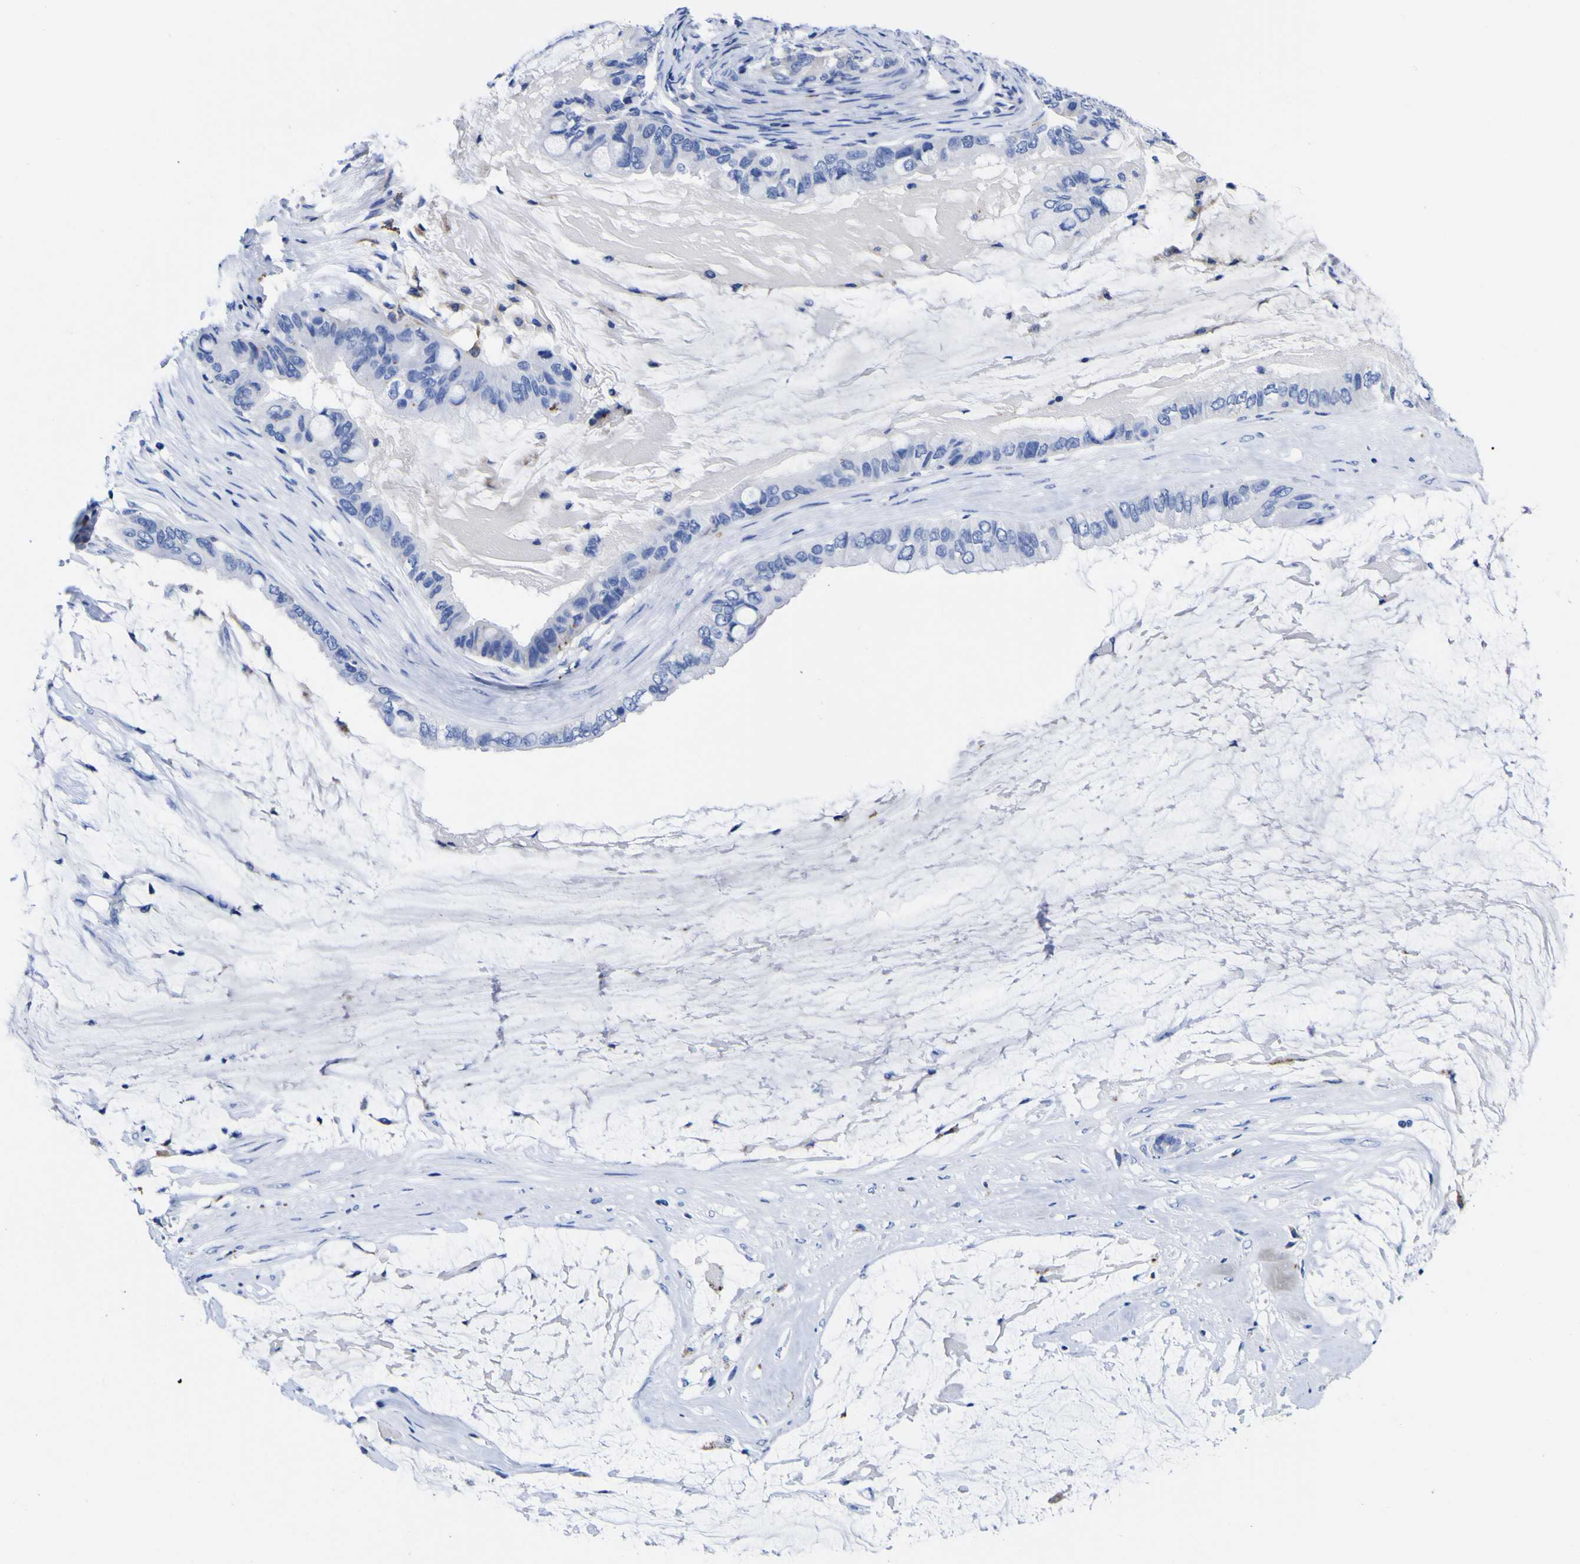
{"staining": {"intensity": "negative", "quantity": "none", "location": "none"}, "tissue": "ovarian cancer", "cell_type": "Tumor cells", "image_type": "cancer", "snomed": [{"axis": "morphology", "description": "Cystadenocarcinoma, mucinous, NOS"}, {"axis": "topography", "description": "Ovary"}], "caption": "DAB immunohistochemical staining of ovarian cancer (mucinous cystadenocarcinoma) displays no significant positivity in tumor cells. (Stains: DAB immunohistochemistry with hematoxylin counter stain, Microscopy: brightfield microscopy at high magnification).", "gene": "HLA-DQA1", "patient": {"sex": "female", "age": 80}}